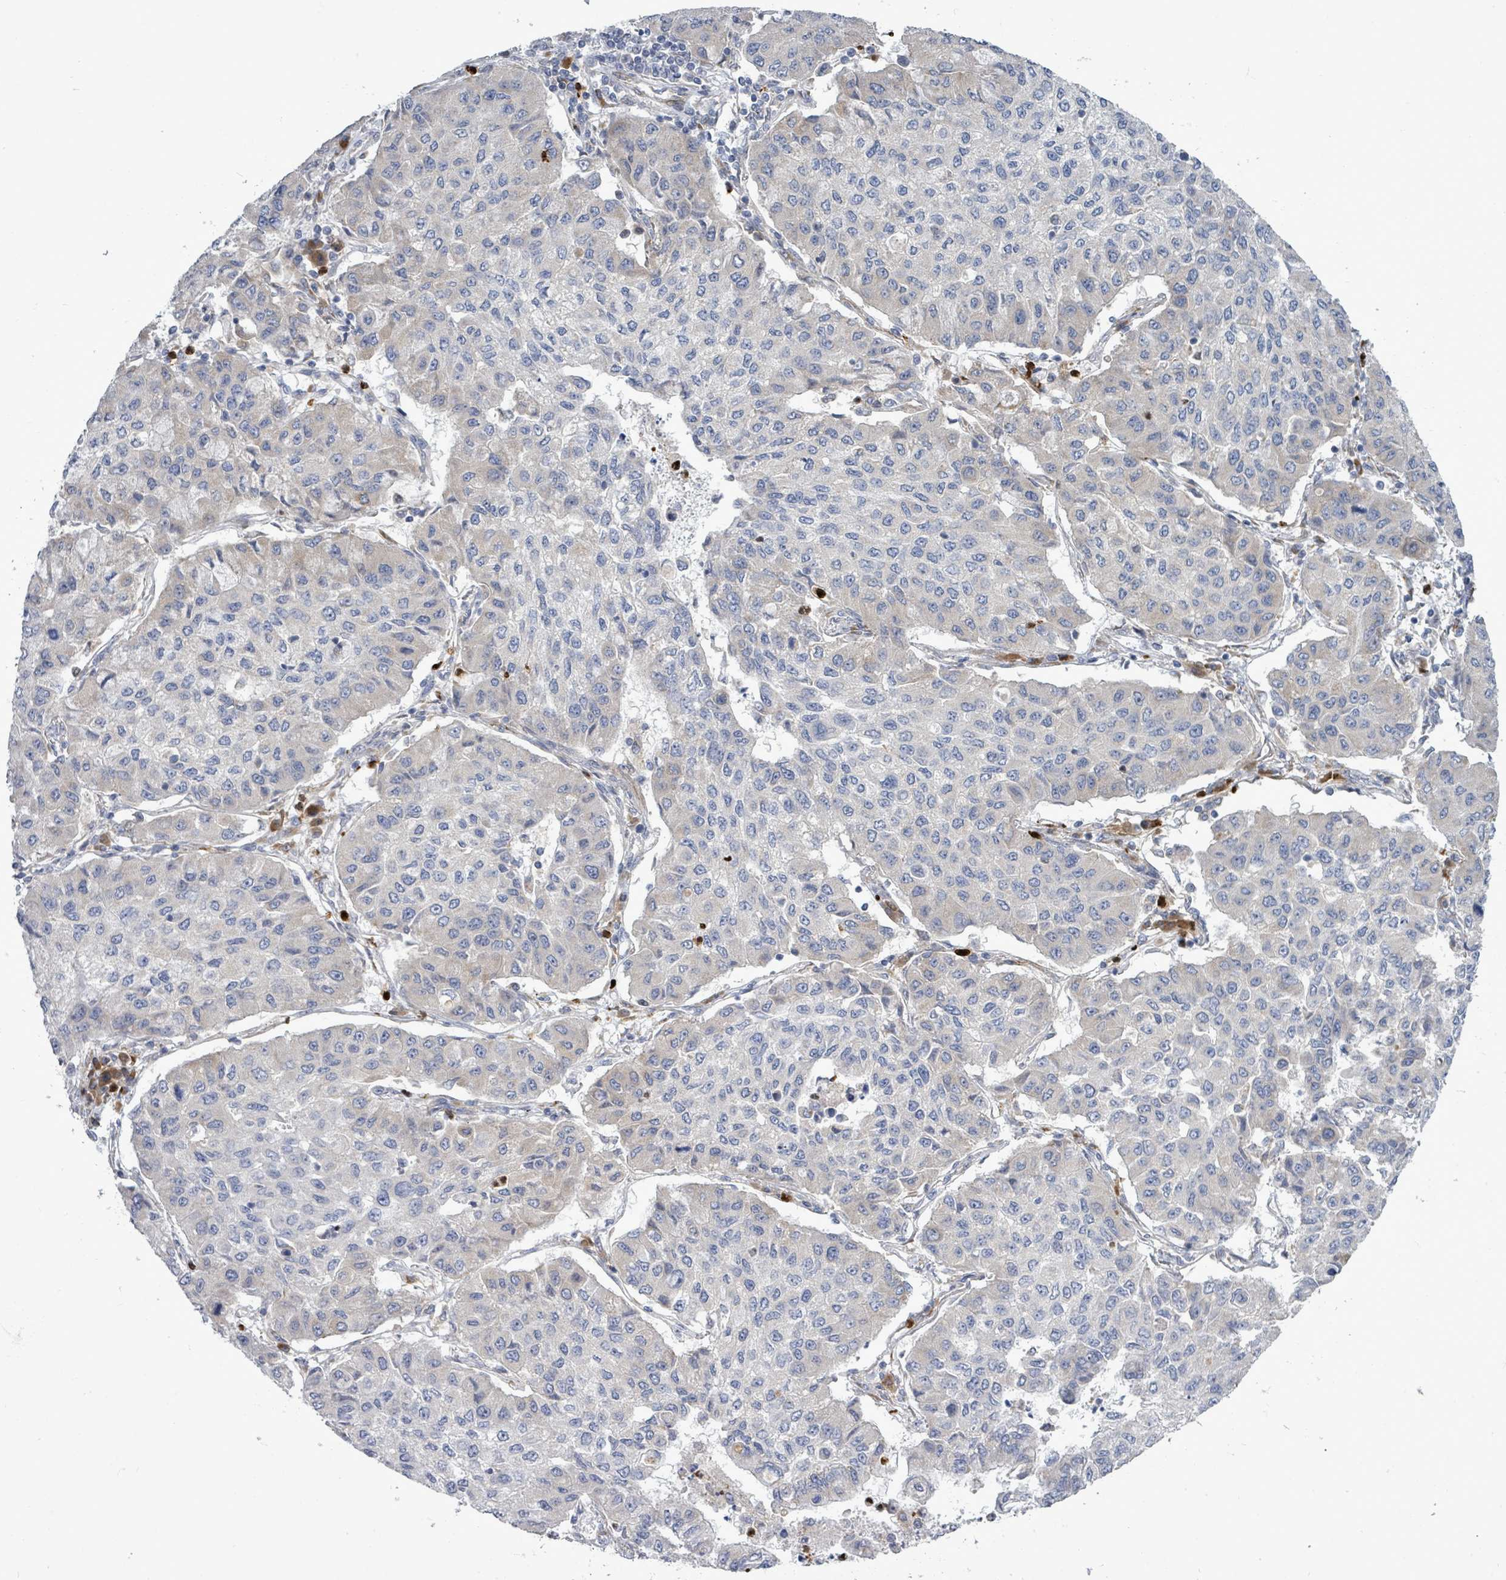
{"staining": {"intensity": "negative", "quantity": "none", "location": "none"}, "tissue": "lung cancer", "cell_type": "Tumor cells", "image_type": "cancer", "snomed": [{"axis": "morphology", "description": "Squamous cell carcinoma, NOS"}, {"axis": "topography", "description": "Lung"}], "caption": "High power microscopy photomicrograph of an immunohistochemistry (IHC) photomicrograph of lung squamous cell carcinoma, revealing no significant staining in tumor cells. (IHC, brightfield microscopy, high magnification).", "gene": "SAR1A", "patient": {"sex": "male", "age": 74}}